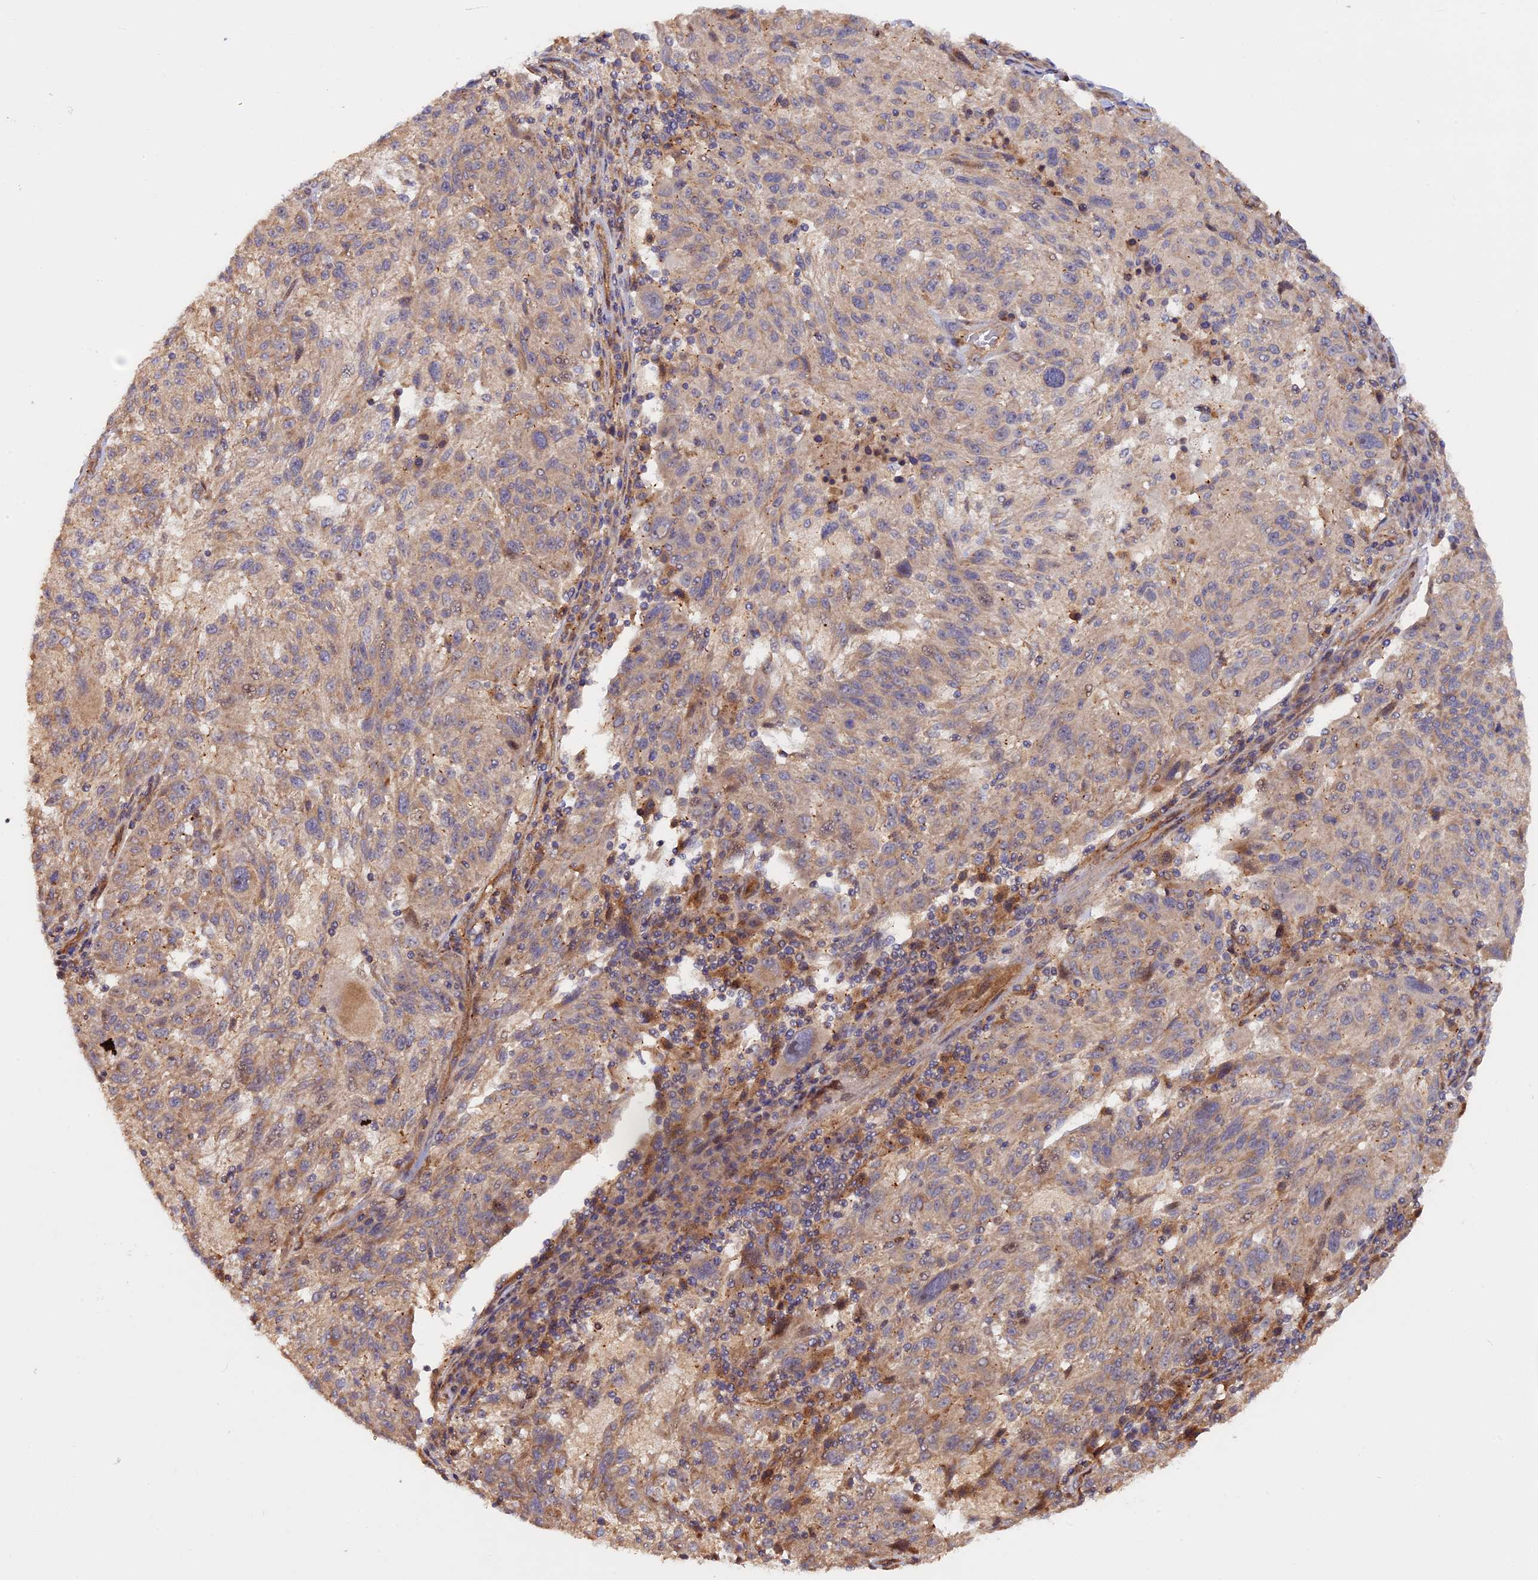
{"staining": {"intensity": "moderate", "quantity": ">75%", "location": "cytoplasmic/membranous"}, "tissue": "melanoma", "cell_type": "Tumor cells", "image_type": "cancer", "snomed": [{"axis": "morphology", "description": "Malignant melanoma, NOS"}, {"axis": "topography", "description": "Skin"}], "caption": "Melanoma stained for a protein (brown) reveals moderate cytoplasmic/membranous positive staining in about >75% of tumor cells.", "gene": "FERMT1", "patient": {"sex": "male", "age": 53}}